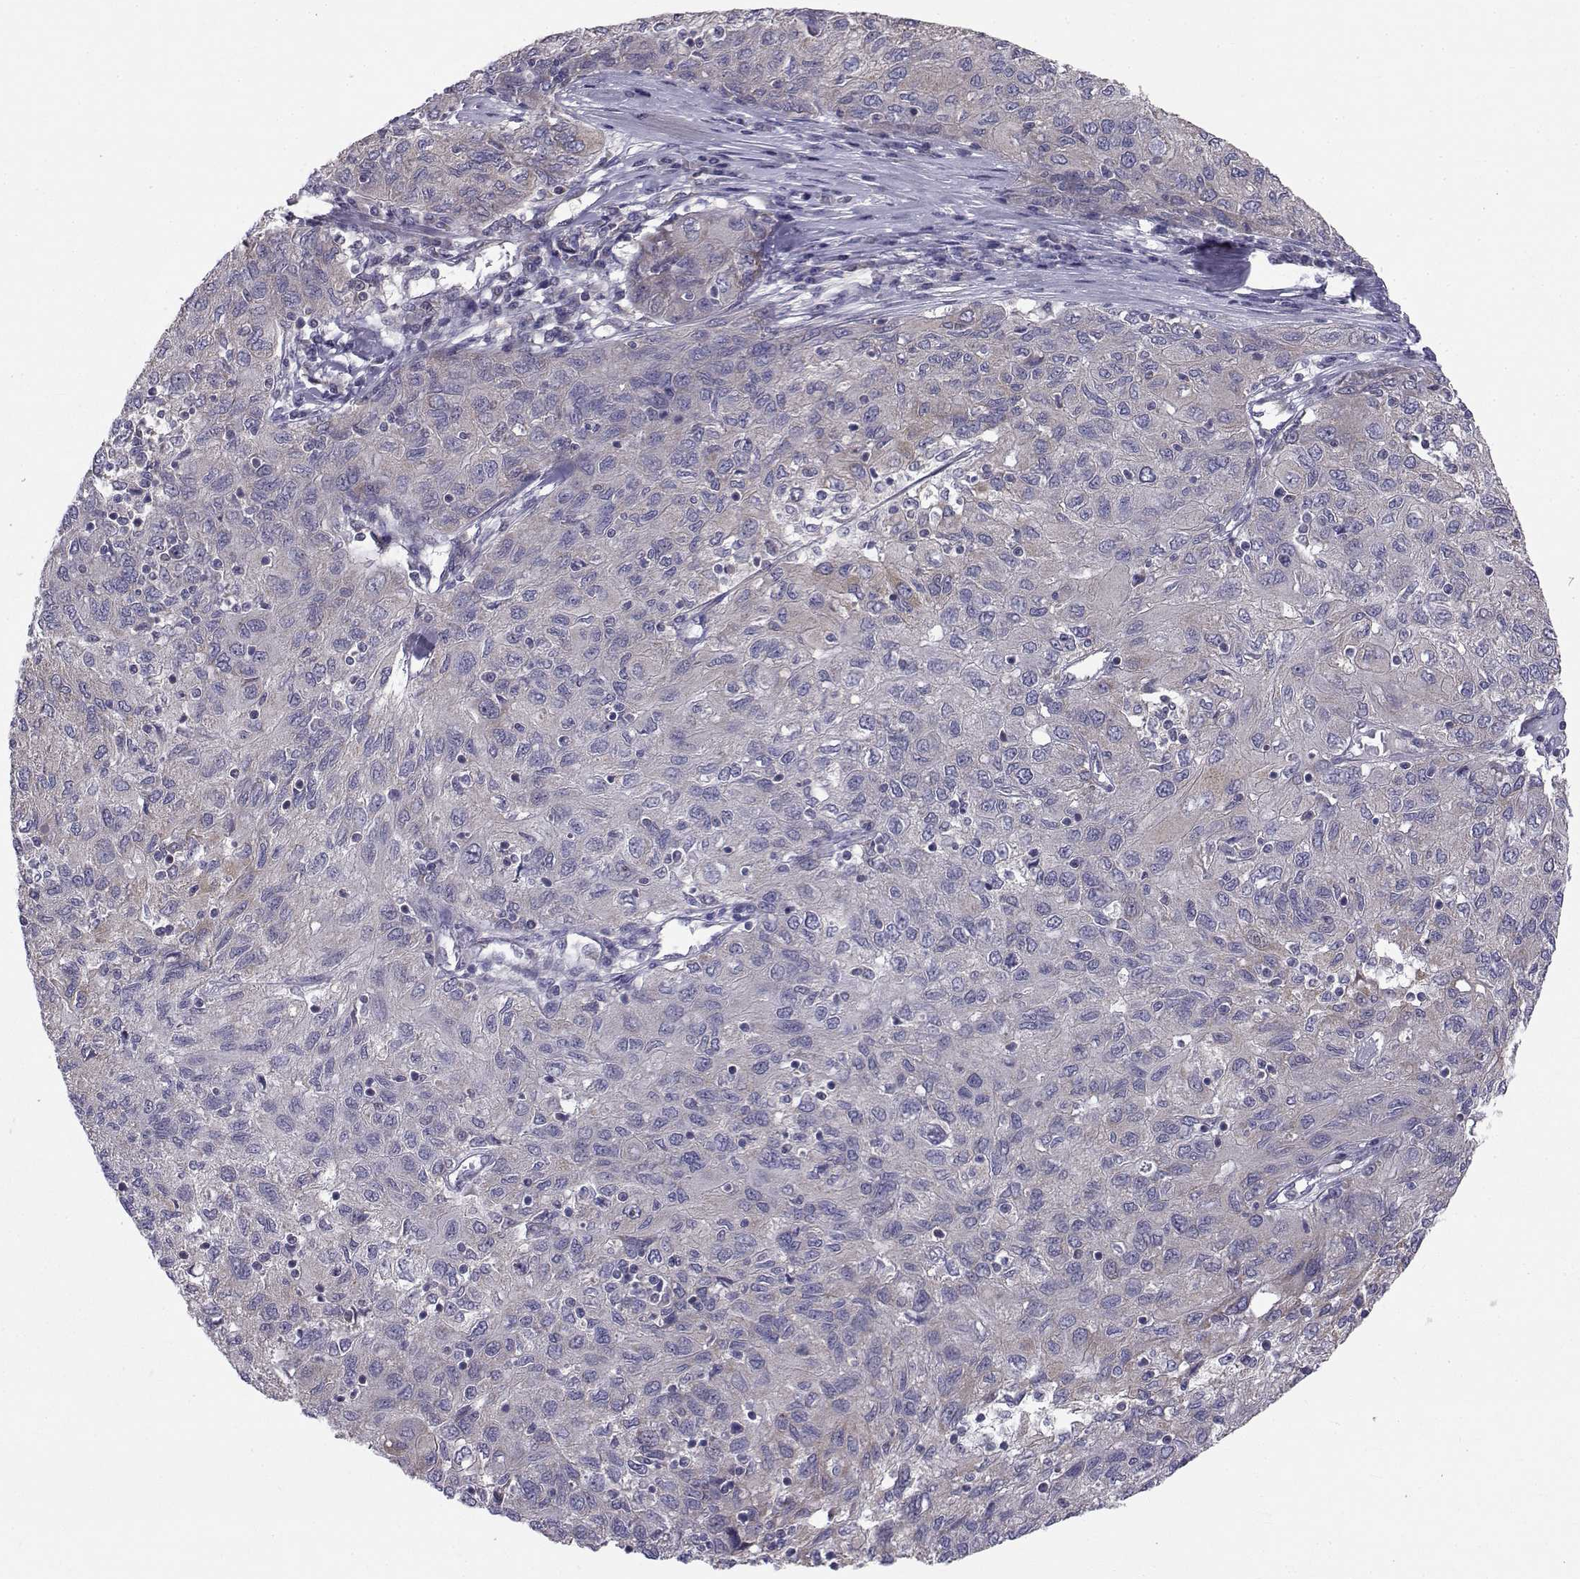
{"staining": {"intensity": "moderate", "quantity": "<25%", "location": "cytoplasmic/membranous"}, "tissue": "ovarian cancer", "cell_type": "Tumor cells", "image_type": "cancer", "snomed": [{"axis": "morphology", "description": "Carcinoma, endometroid"}, {"axis": "topography", "description": "Ovary"}], "caption": "Ovarian endometroid carcinoma was stained to show a protein in brown. There is low levels of moderate cytoplasmic/membranous expression in approximately <25% of tumor cells.", "gene": "PEX5L", "patient": {"sex": "female", "age": 50}}